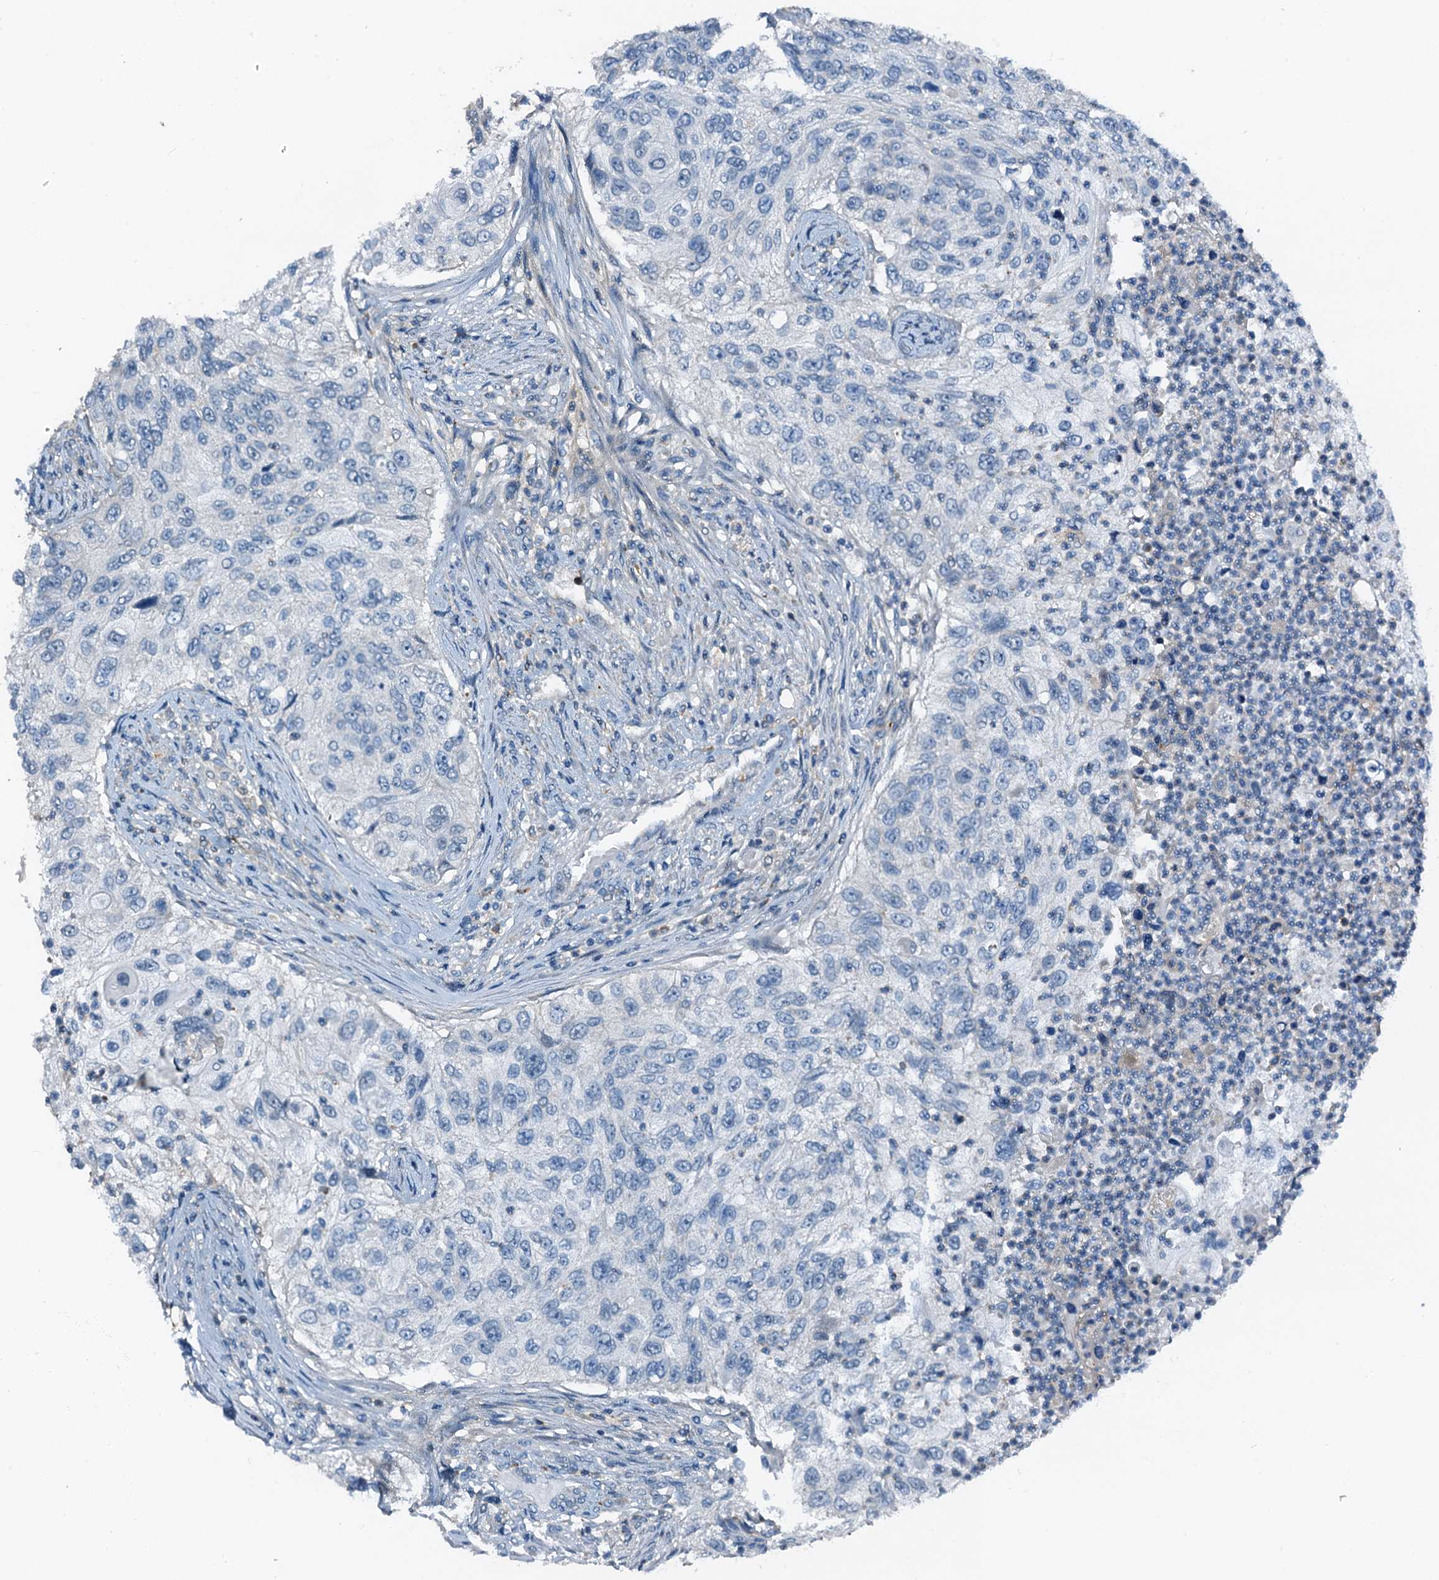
{"staining": {"intensity": "negative", "quantity": "none", "location": "none"}, "tissue": "urothelial cancer", "cell_type": "Tumor cells", "image_type": "cancer", "snomed": [{"axis": "morphology", "description": "Urothelial carcinoma, High grade"}, {"axis": "topography", "description": "Urinary bladder"}], "caption": "Tumor cells show no significant positivity in urothelial cancer.", "gene": "ZNF606", "patient": {"sex": "female", "age": 60}}